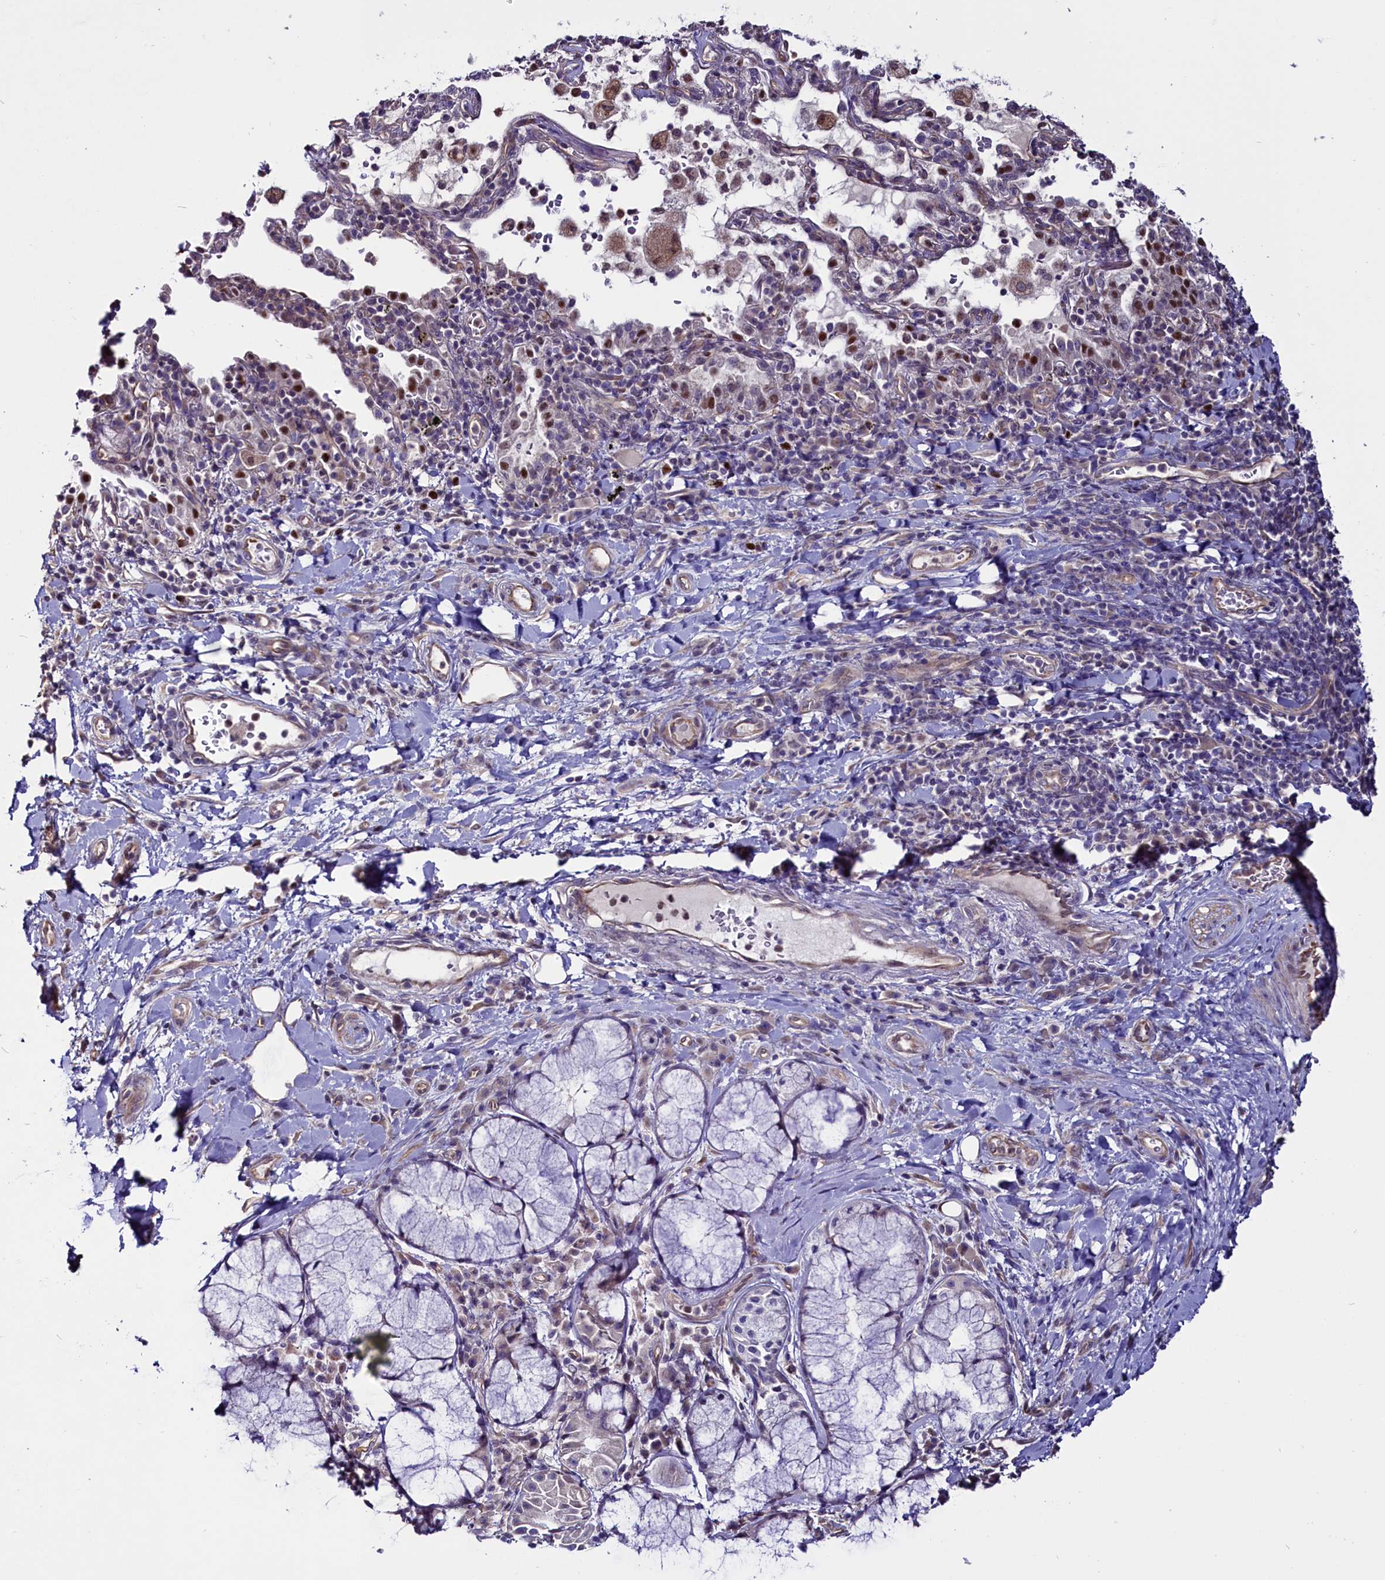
{"staining": {"intensity": "negative", "quantity": "none", "location": "none"}, "tissue": "adipose tissue", "cell_type": "Adipocytes", "image_type": "normal", "snomed": [{"axis": "morphology", "description": "Normal tissue, NOS"}, {"axis": "morphology", "description": "Squamous cell carcinoma, NOS"}, {"axis": "topography", "description": "Bronchus"}, {"axis": "topography", "description": "Lung"}], "caption": "The immunohistochemistry (IHC) micrograph has no significant expression in adipocytes of adipose tissue. (DAB (3,3'-diaminobenzidine) IHC with hematoxylin counter stain).", "gene": "PDILT", "patient": {"sex": "male", "age": 64}}